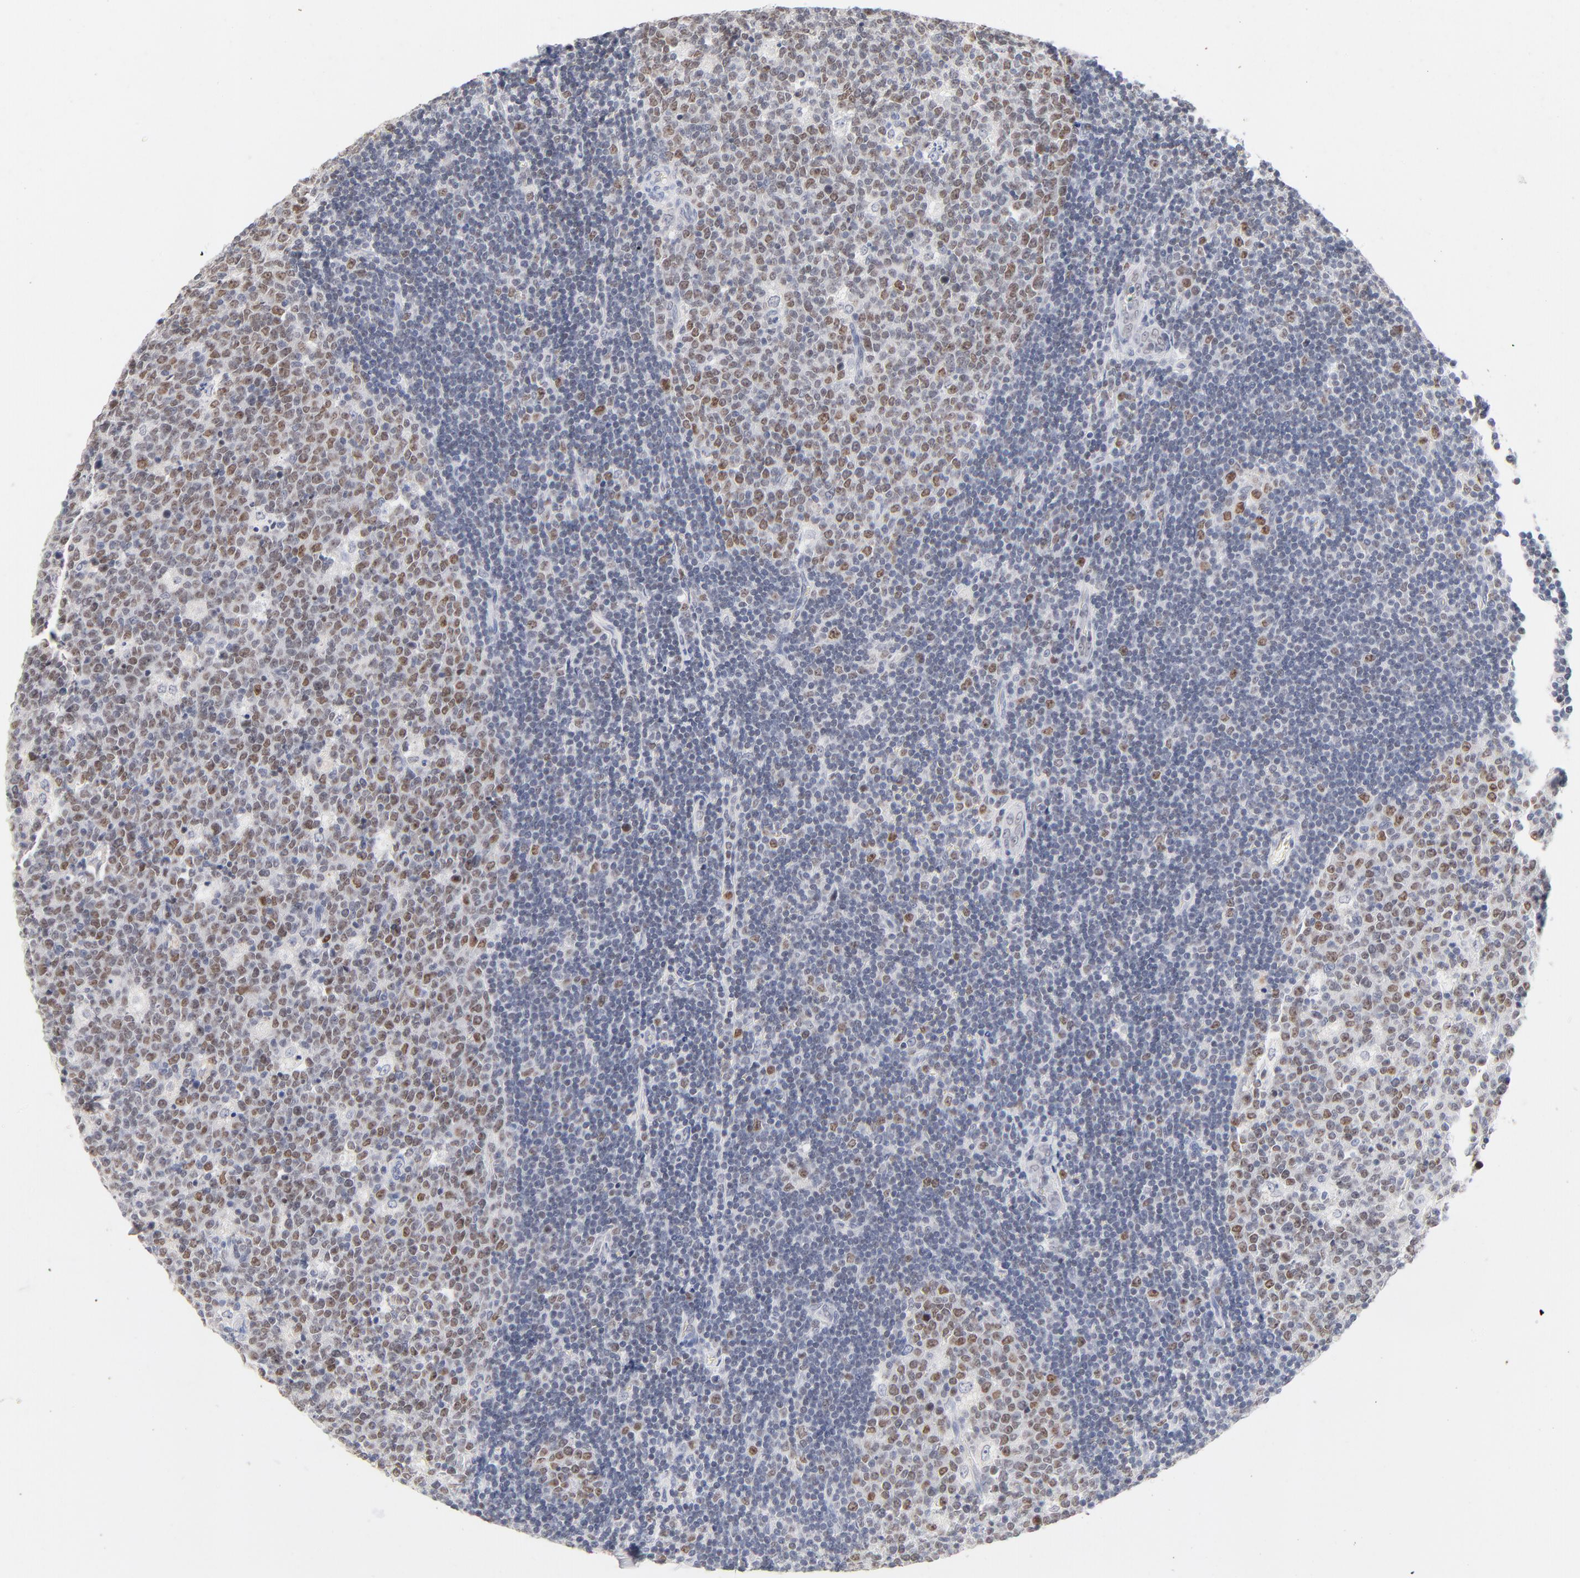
{"staining": {"intensity": "moderate", "quantity": "25%-75%", "location": "nuclear"}, "tissue": "lymph node", "cell_type": "Germinal center cells", "image_type": "normal", "snomed": [{"axis": "morphology", "description": "Normal tissue, NOS"}, {"axis": "topography", "description": "Lymph node"}, {"axis": "topography", "description": "Salivary gland"}], "caption": "This image exhibits immunohistochemistry (IHC) staining of benign human lymph node, with medium moderate nuclear staining in approximately 25%-75% of germinal center cells.", "gene": "ORC2", "patient": {"sex": "male", "age": 8}}